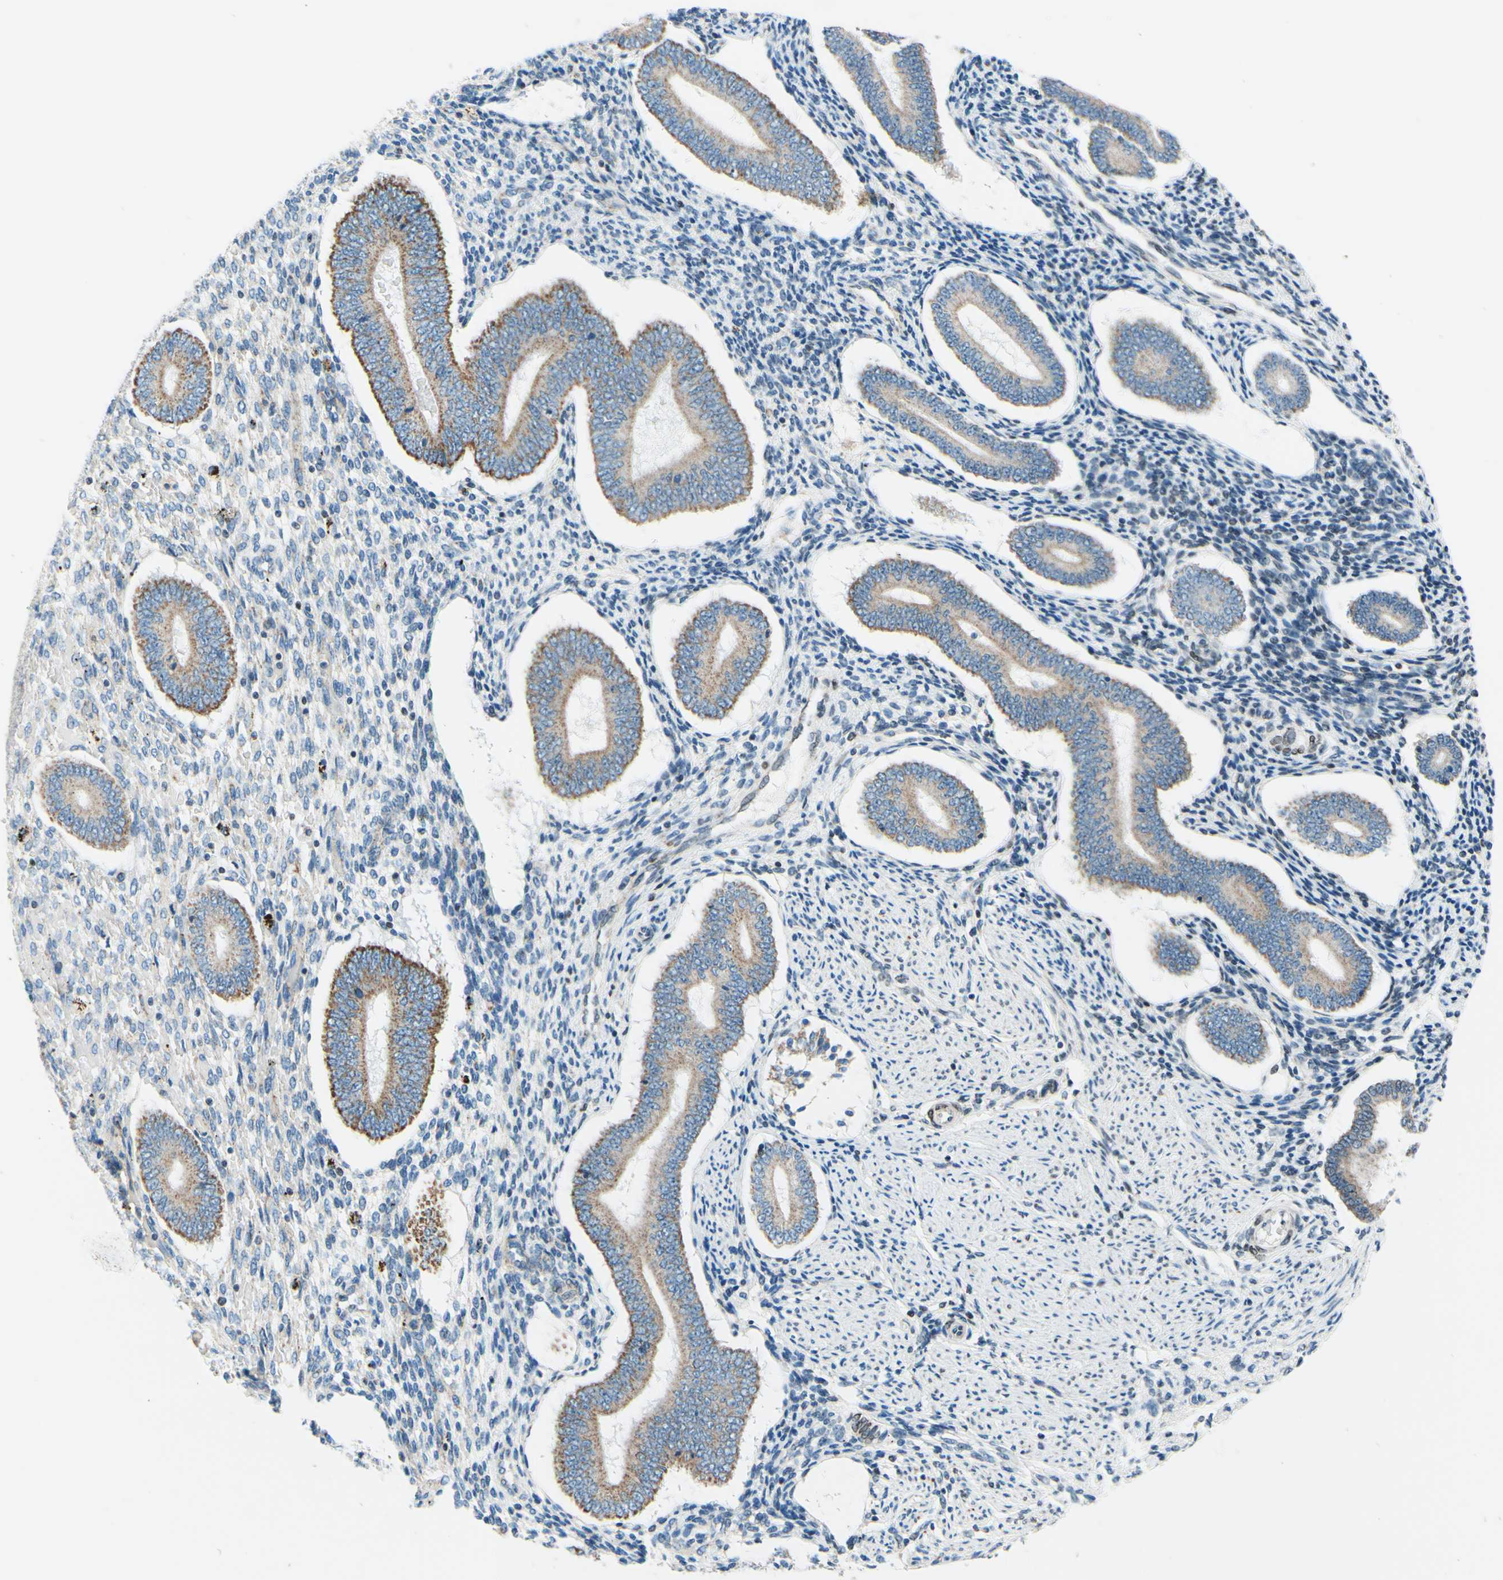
{"staining": {"intensity": "weak", "quantity": "25%-75%", "location": "nuclear"}, "tissue": "endometrium", "cell_type": "Cells in endometrial stroma", "image_type": "normal", "snomed": [{"axis": "morphology", "description": "Normal tissue, NOS"}, {"axis": "topography", "description": "Endometrium"}], "caption": "Human endometrium stained with a brown dye shows weak nuclear positive positivity in about 25%-75% of cells in endometrial stroma.", "gene": "CBX7", "patient": {"sex": "female", "age": 42}}